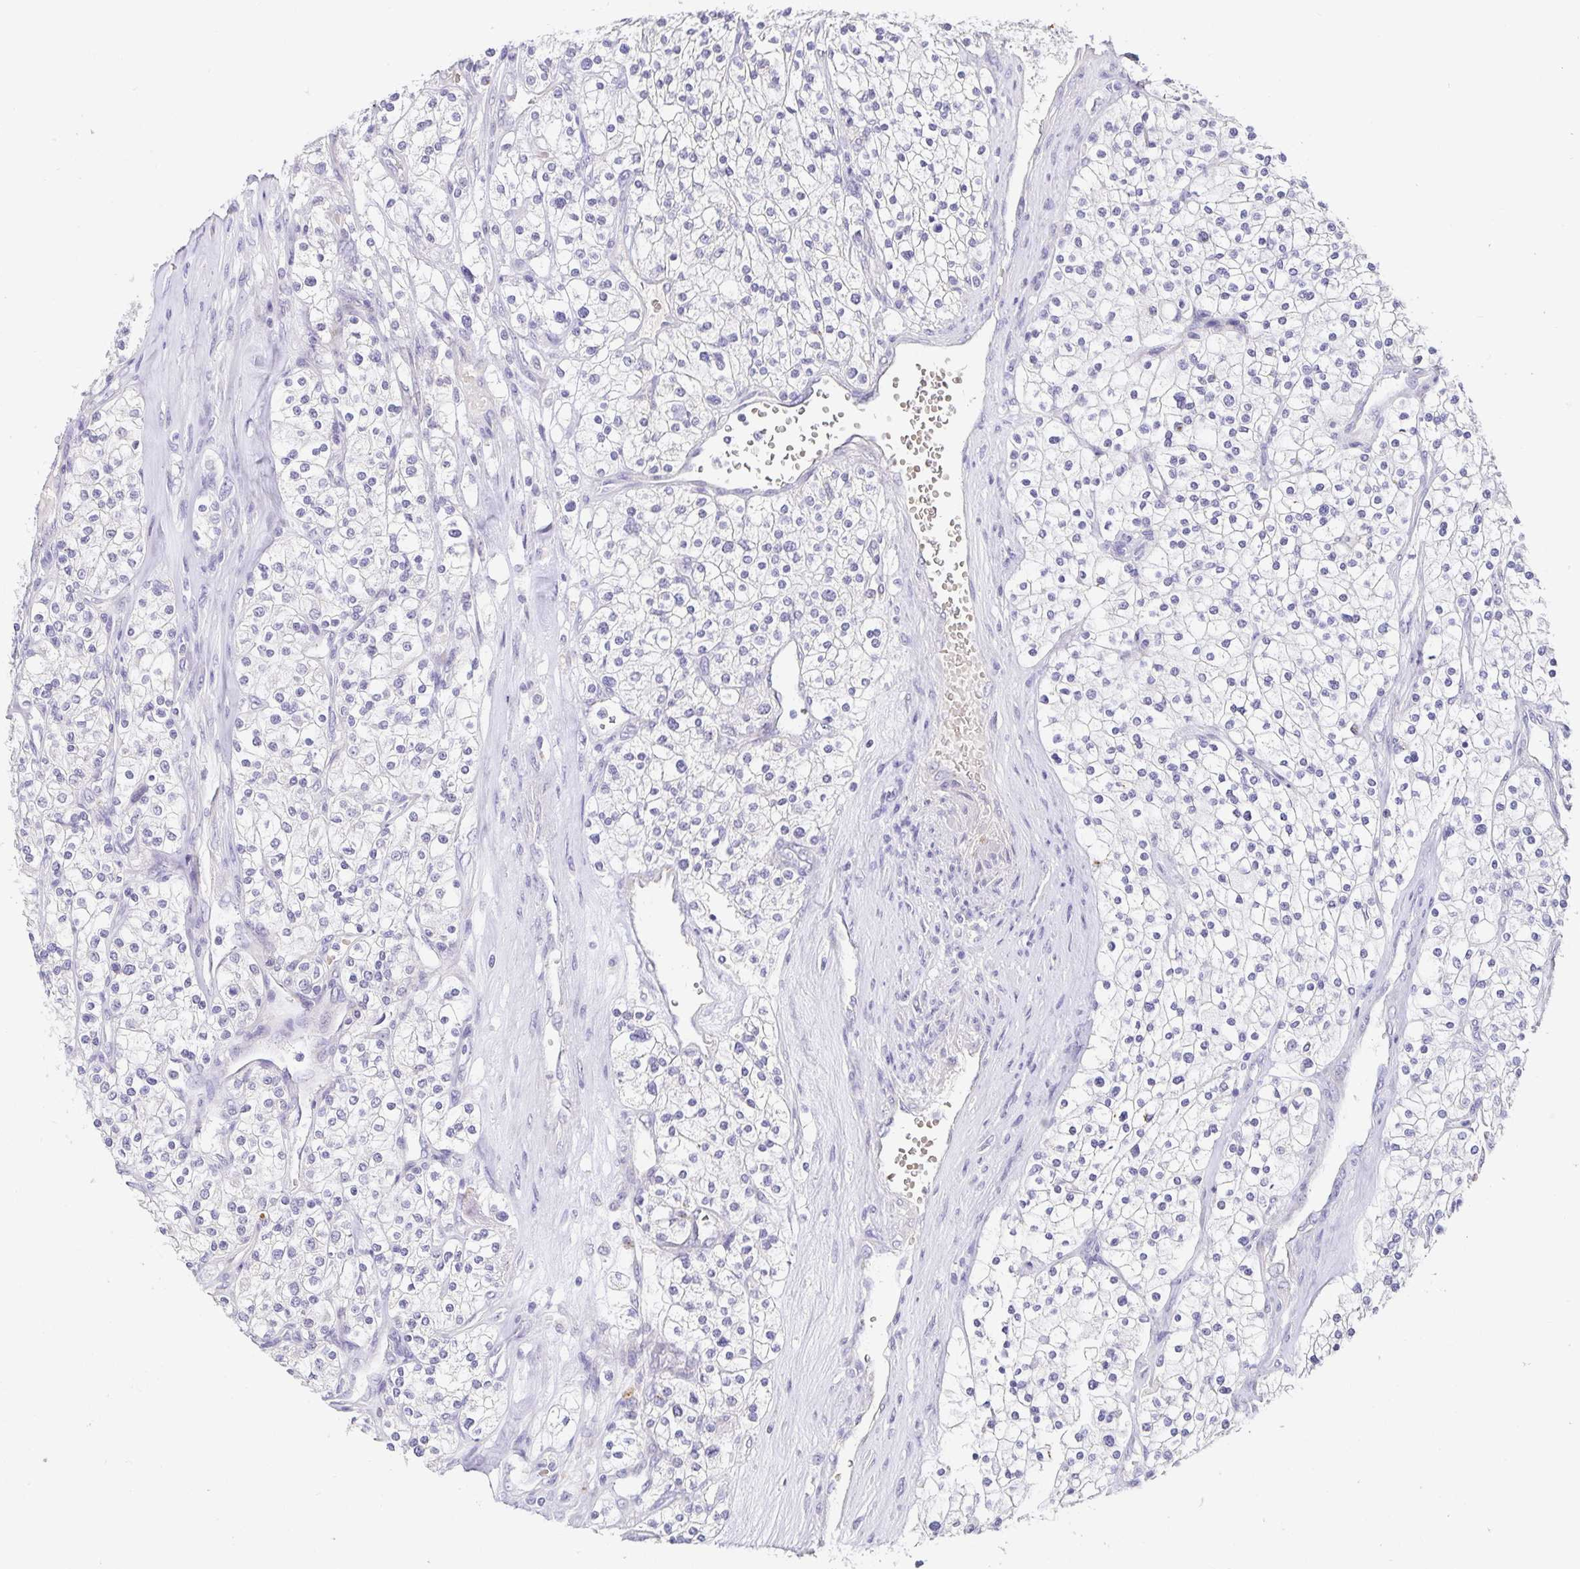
{"staining": {"intensity": "negative", "quantity": "none", "location": "none"}, "tissue": "renal cancer", "cell_type": "Tumor cells", "image_type": "cancer", "snomed": [{"axis": "morphology", "description": "Adenocarcinoma, NOS"}, {"axis": "topography", "description": "Kidney"}], "caption": "Protein analysis of renal adenocarcinoma reveals no significant staining in tumor cells. (DAB immunohistochemistry (IHC) with hematoxylin counter stain).", "gene": "PDX1", "patient": {"sex": "male", "age": 80}}